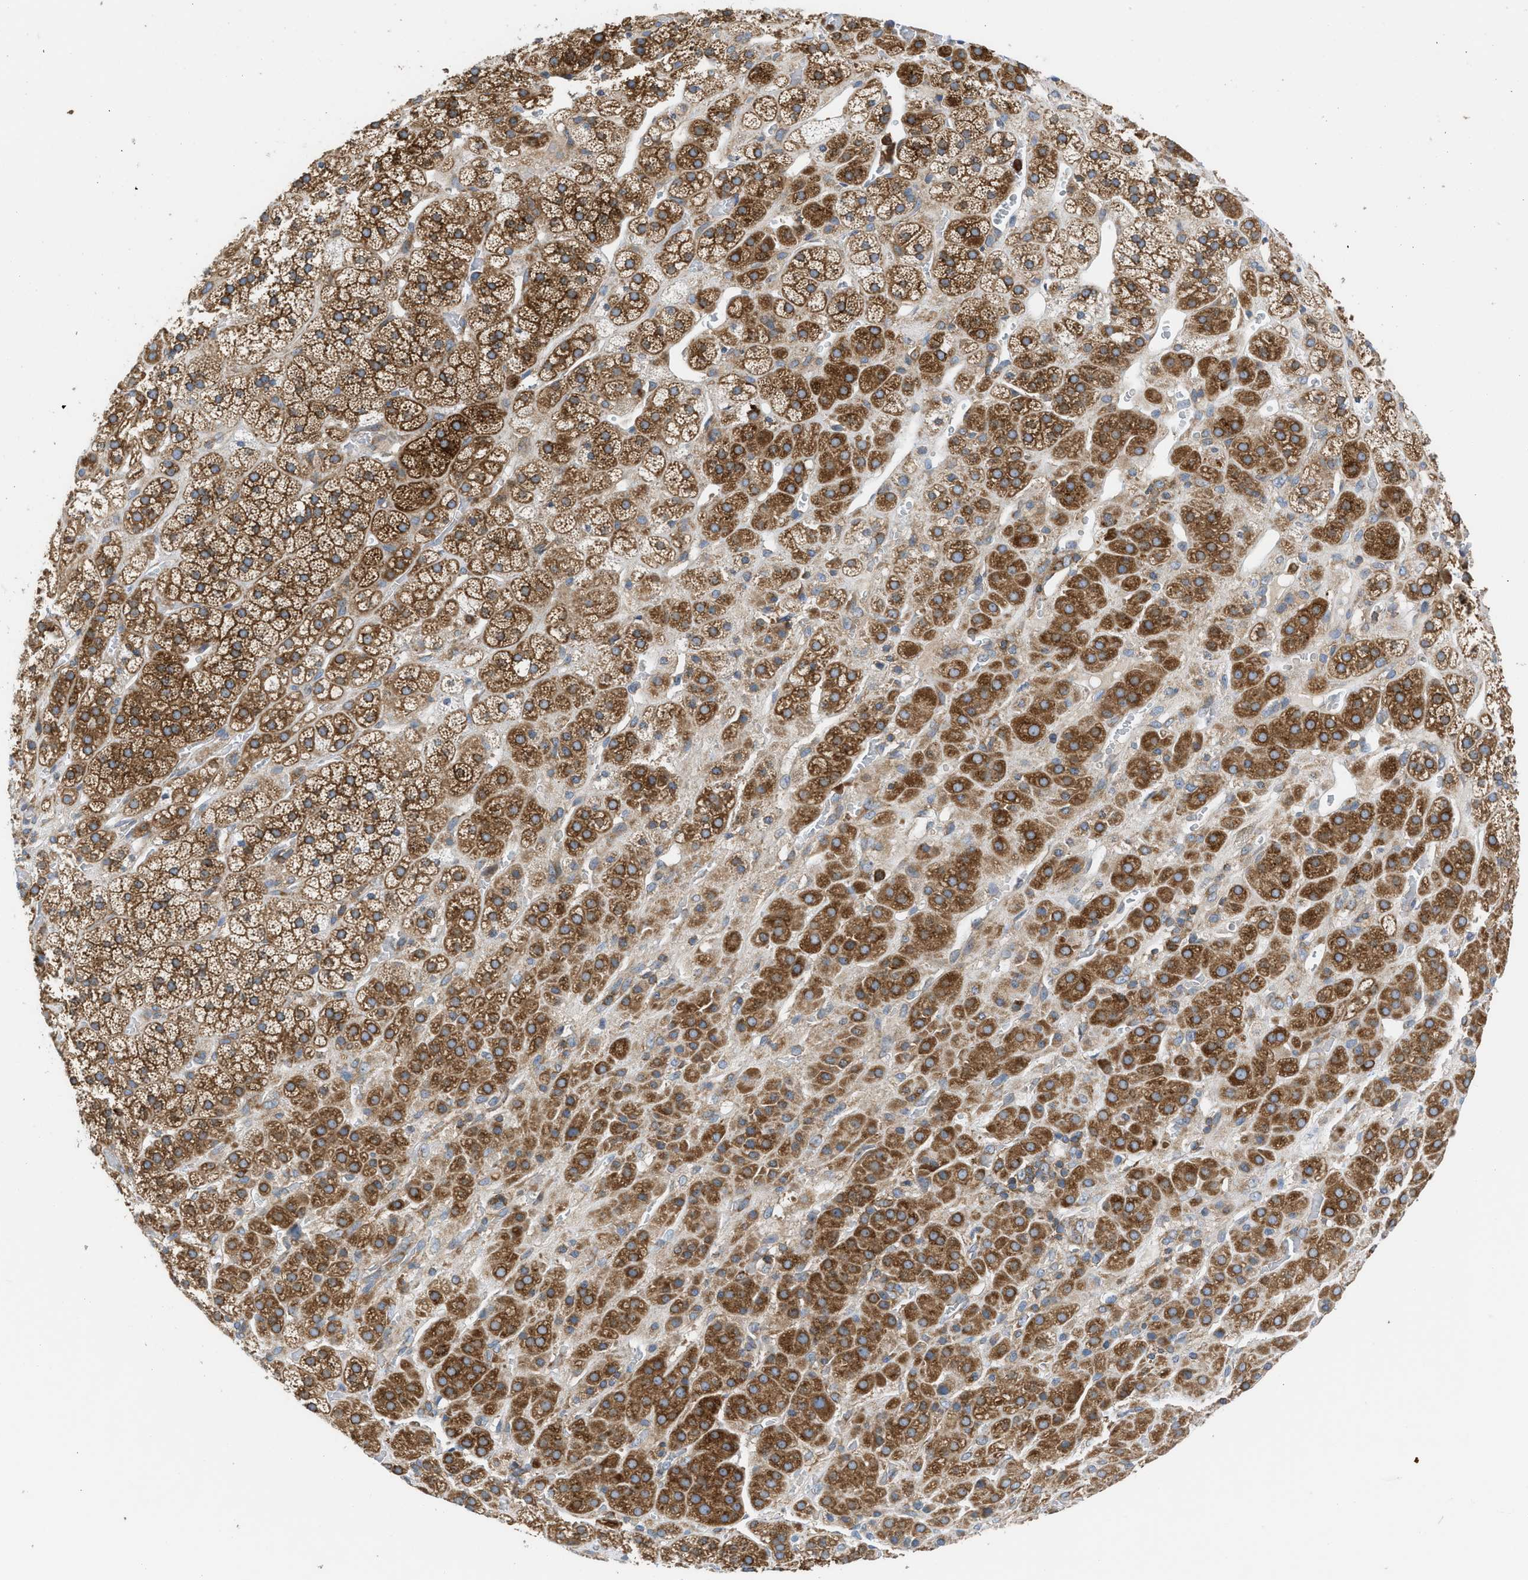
{"staining": {"intensity": "strong", "quantity": ">75%", "location": "cytoplasmic/membranous"}, "tissue": "adrenal gland", "cell_type": "Glandular cells", "image_type": "normal", "snomed": [{"axis": "morphology", "description": "Normal tissue, NOS"}, {"axis": "topography", "description": "Adrenal gland"}], "caption": "A high-resolution image shows immunohistochemistry (IHC) staining of unremarkable adrenal gland, which shows strong cytoplasmic/membranous expression in about >75% of glandular cells. The protein of interest is shown in brown color, while the nuclei are stained blue.", "gene": "GPAT4", "patient": {"sex": "male", "age": 56}}